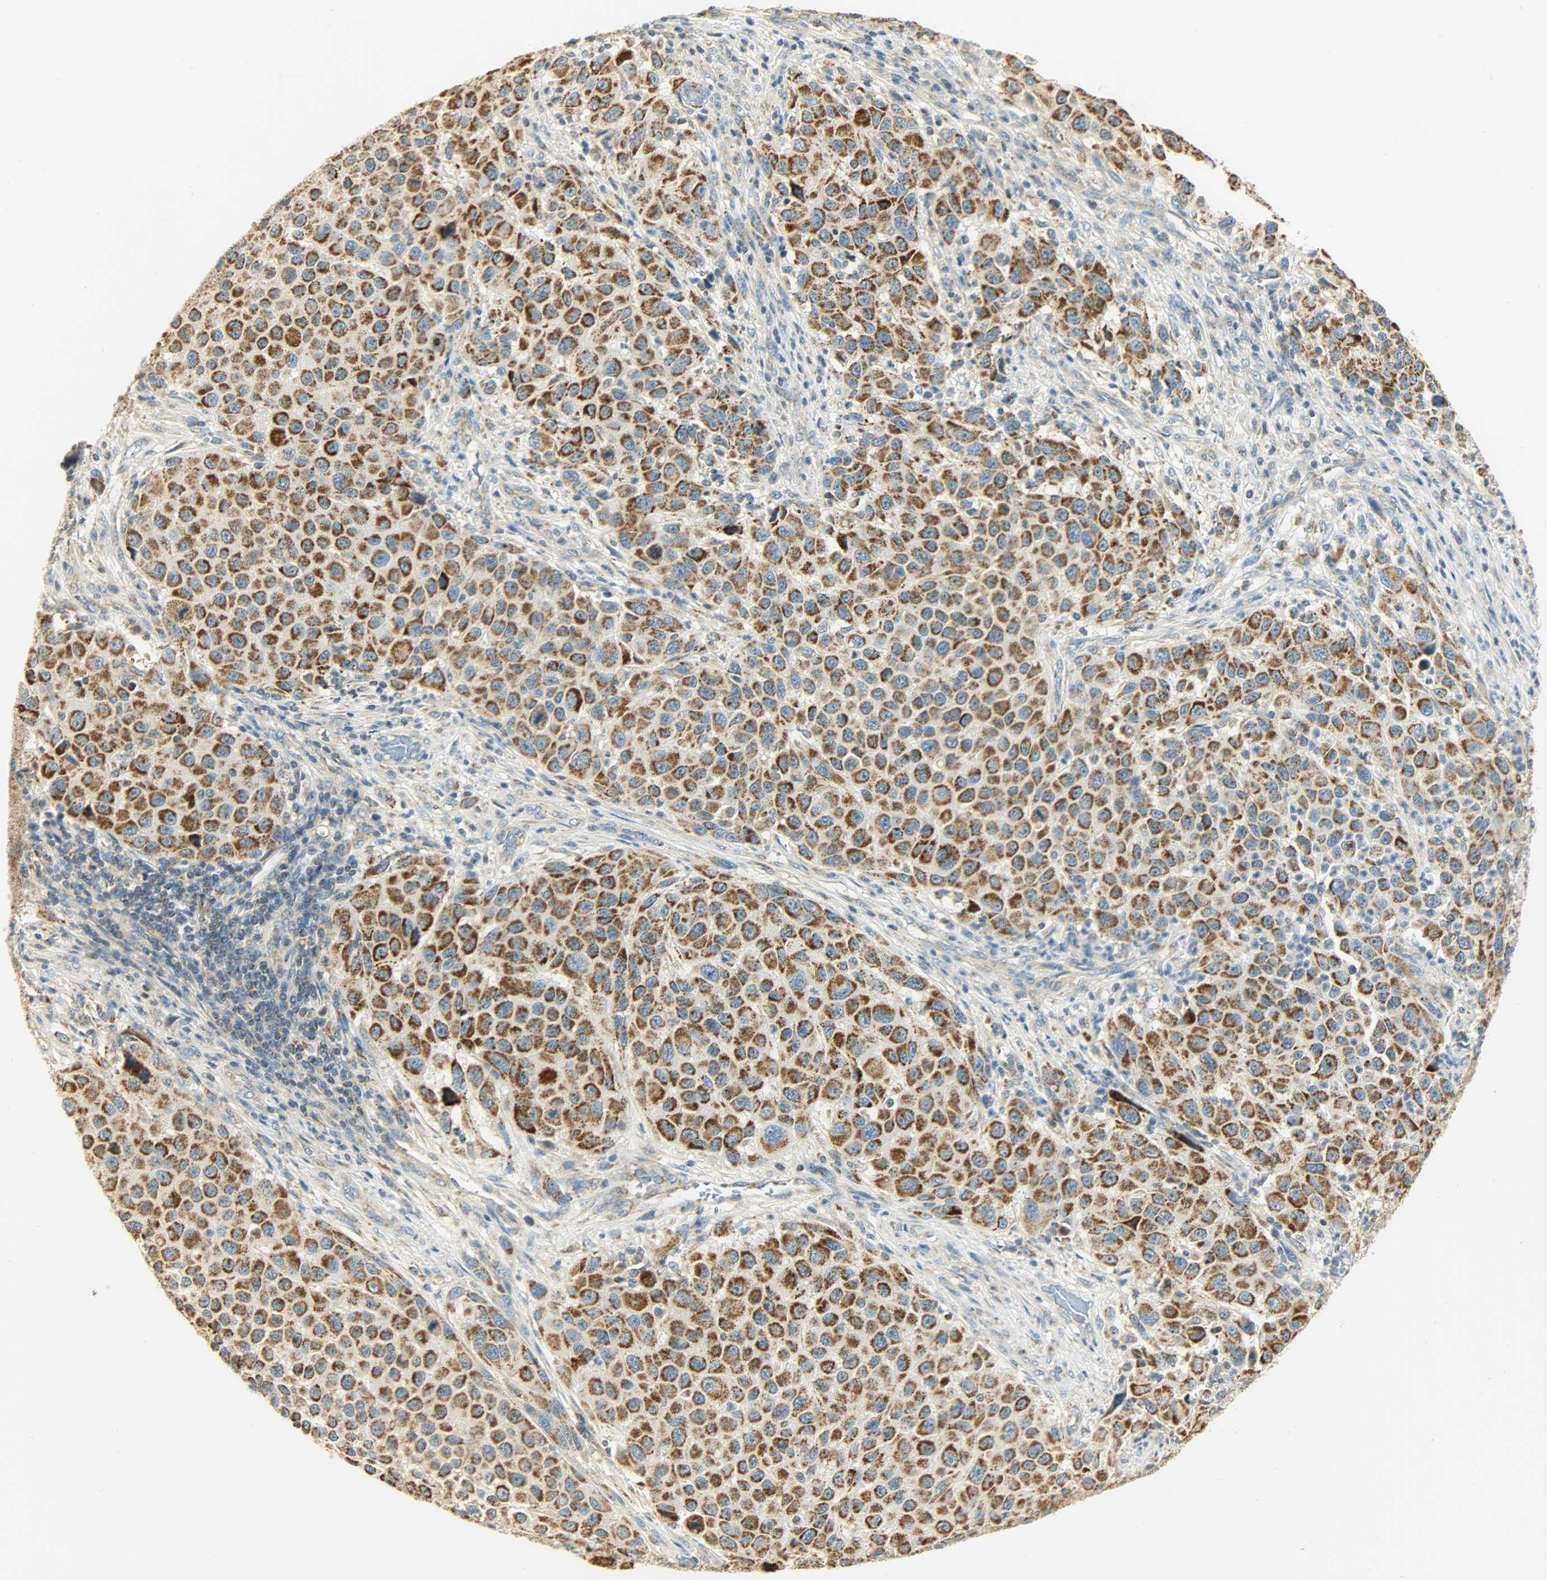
{"staining": {"intensity": "strong", "quantity": ">75%", "location": "cytoplasmic/membranous"}, "tissue": "melanoma", "cell_type": "Tumor cells", "image_type": "cancer", "snomed": [{"axis": "morphology", "description": "Malignant melanoma, Metastatic site"}, {"axis": "topography", "description": "Lymph node"}], "caption": "Protein expression analysis of malignant melanoma (metastatic site) demonstrates strong cytoplasmic/membranous positivity in approximately >75% of tumor cells. (DAB = brown stain, brightfield microscopy at high magnification).", "gene": "NNT", "patient": {"sex": "male", "age": 61}}